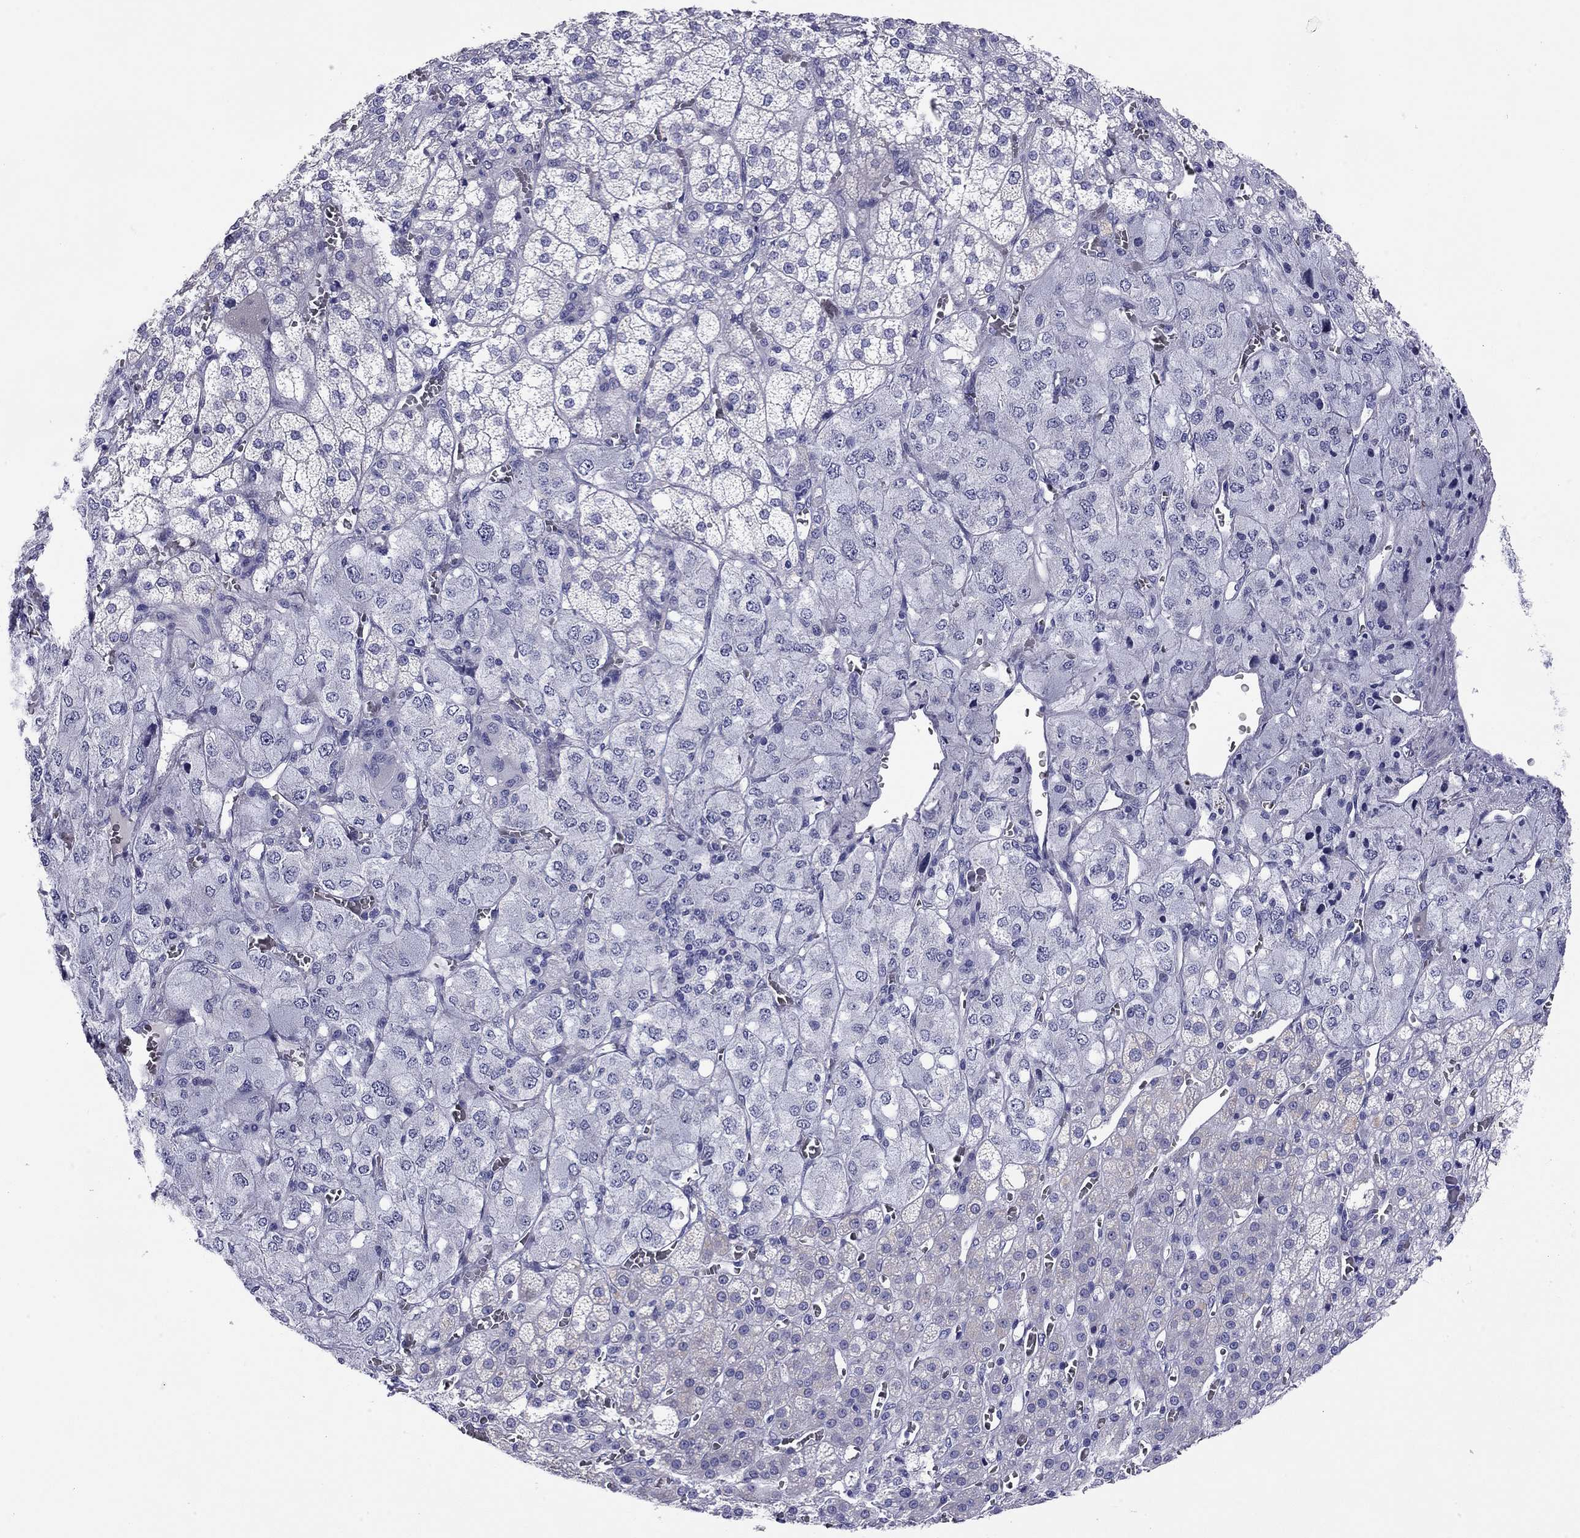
{"staining": {"intensity": "weak", "quantity": "<25%", "location": "cytoplasmic/membranous"}, "tissue": "adrenal gland", "cell_type": "Glandular cells", "image_type": "normal", "snomed": [{"axis": "morphology", "description": "Normal tissue, NOS"}, {"axis": "topography", "description": "Adrenal gland"}], "caption": "An immunohistochemistry (IHC) image of unremarkable adrenal gland is shown. There is no staining in glandular cells of adrenal gland.", "gene": "CMYA5", "patient": {"sex": "female", "age": 60}}